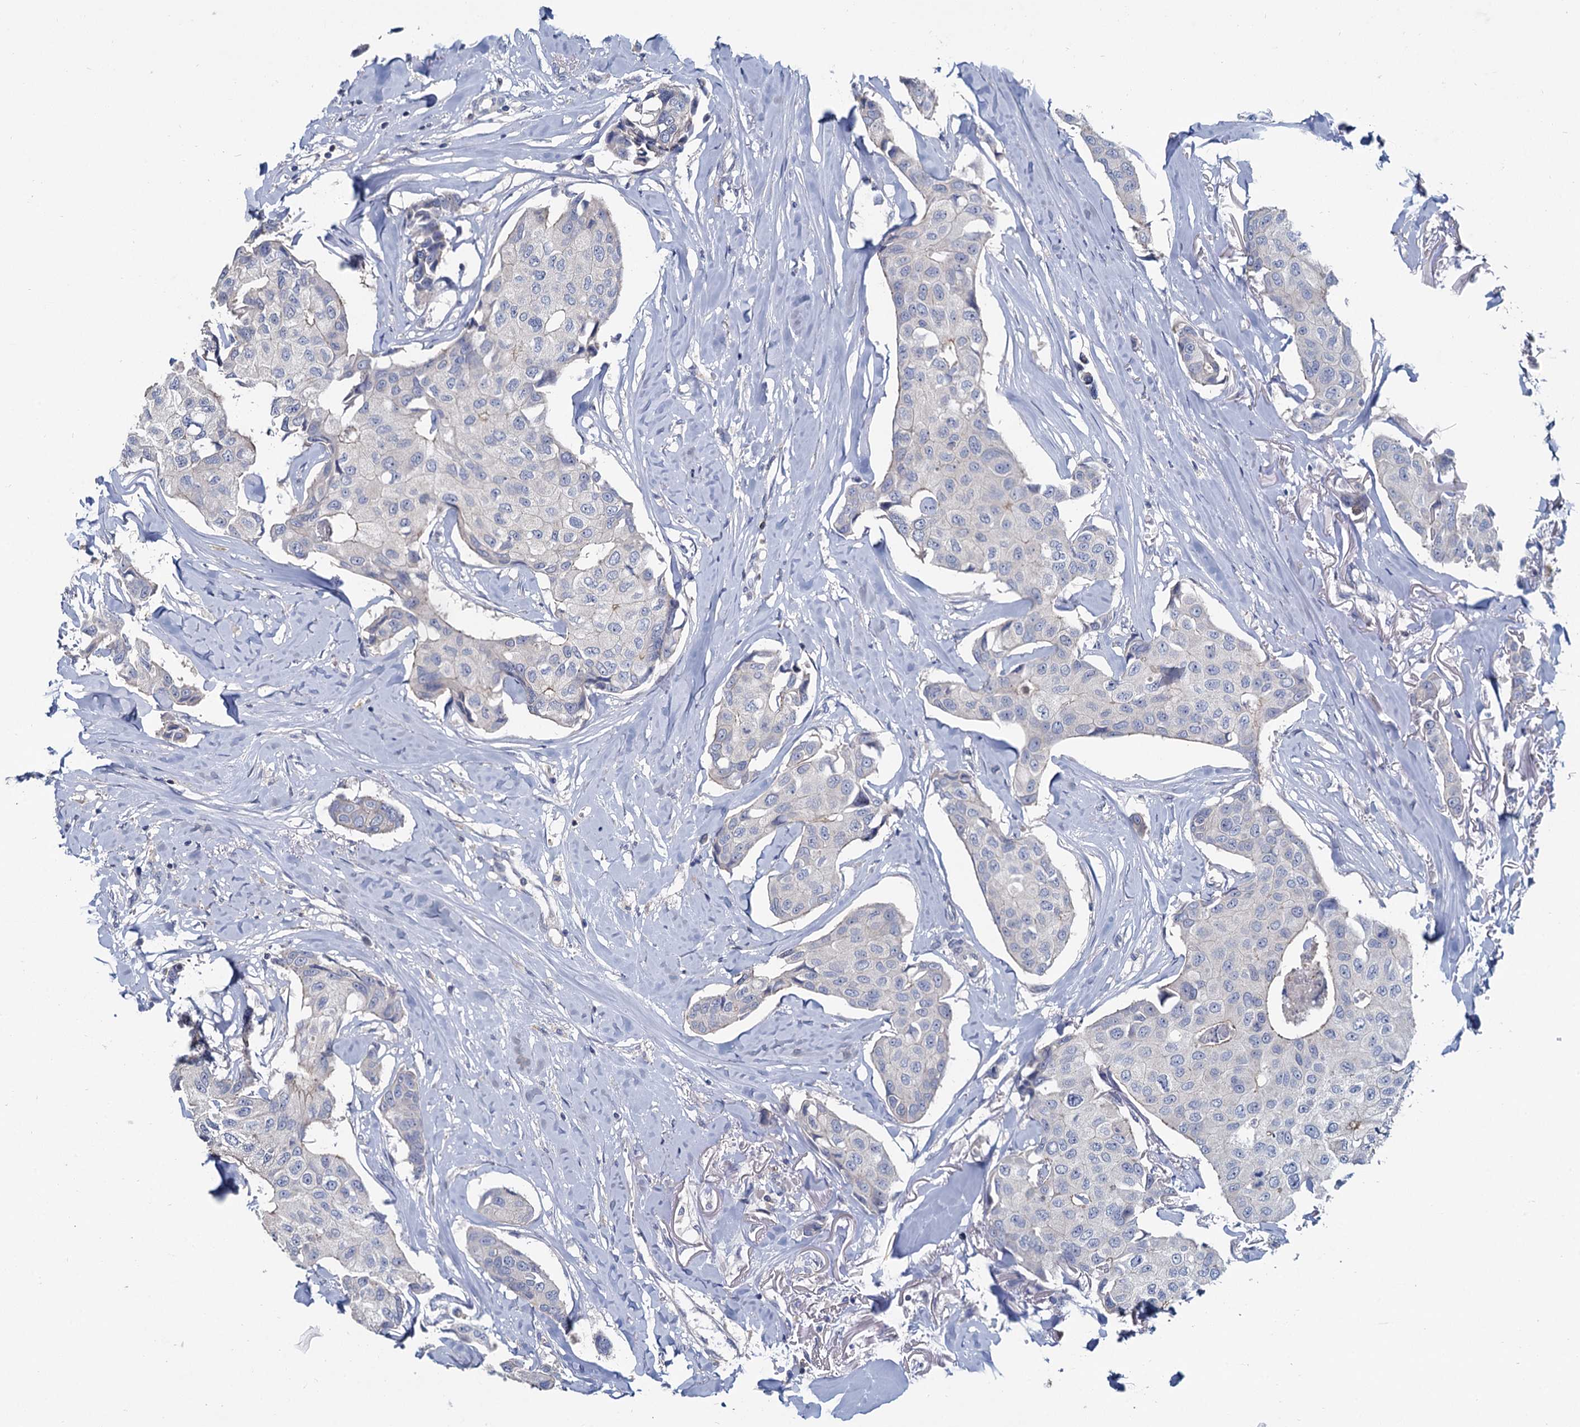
{"staining": {"intensity": "negative", "quantity": "none", "location": "none"}, "tissue": "breast cancer", "cell_type": "Tumor cells", "image_type": "cancer", "snomed": [{"axis": "morphology", "description": "Duct carcinoma"}, {"axis": "topography", "description": "Breast"}], "caption": "This is an immunohistochemistry (IHC) image of breast cancer (invasive ductal carcinoma). There is no expression in tumor cells.", "gene": "ACSM3", "patient": {"sex": "female", "age": 80}}